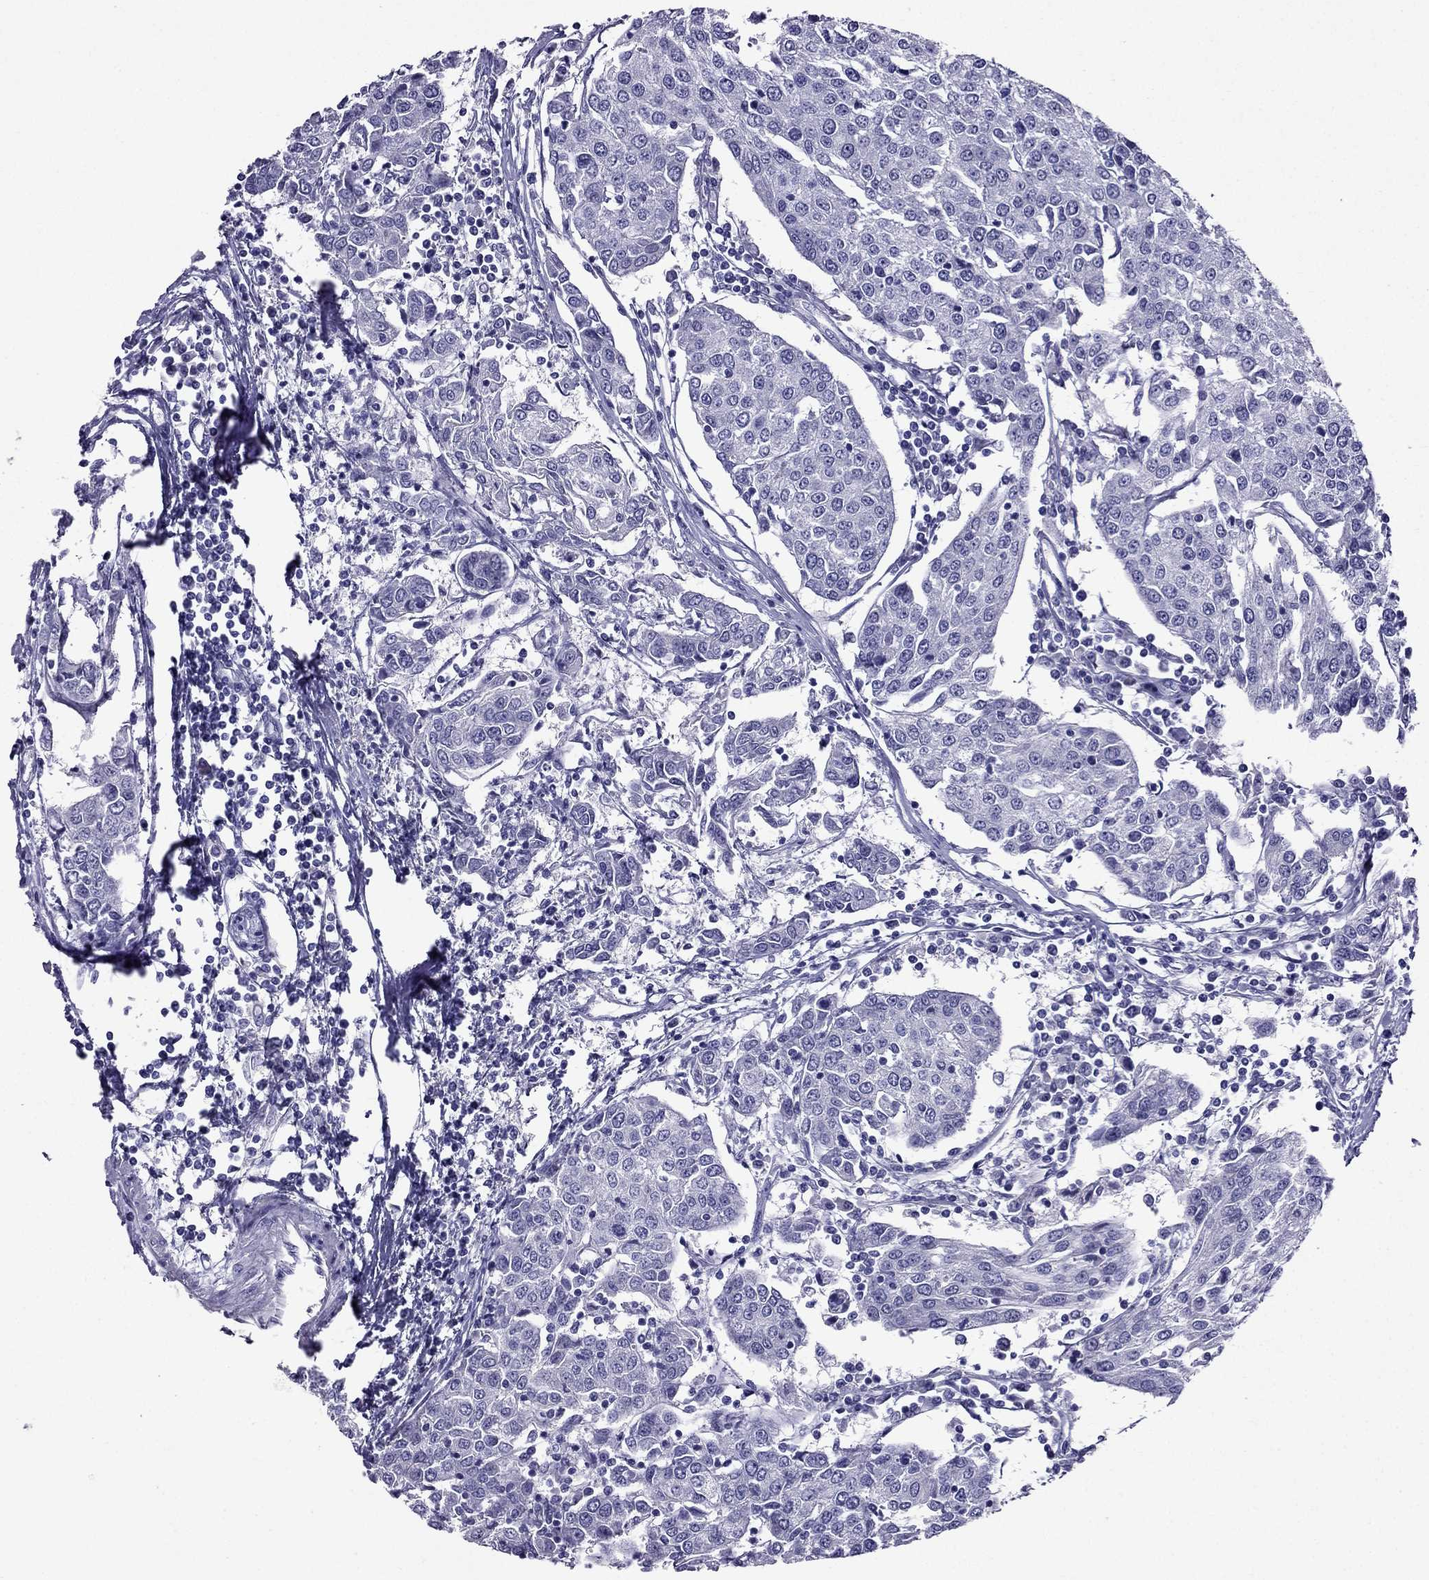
{"staining": {"intensity": "negative", "quantity": "none", "location": "none"}, "tissue": "urothelial cancer", "cell_type": "Tumor cells", "image_type": "cancer", "snomed": [{"axis": "morphology", "description": "Urothelial carcinoma, High grade"}, {"axis": "topography", "description": "Urinary bladder"}], "caption": "The IHC photomicrograph has no significant positivity in tumor cells of high-grade urothelial carcinoma tissue.", "gene": "ZNF541", "patient": {"sex": "female", "age": 85}}